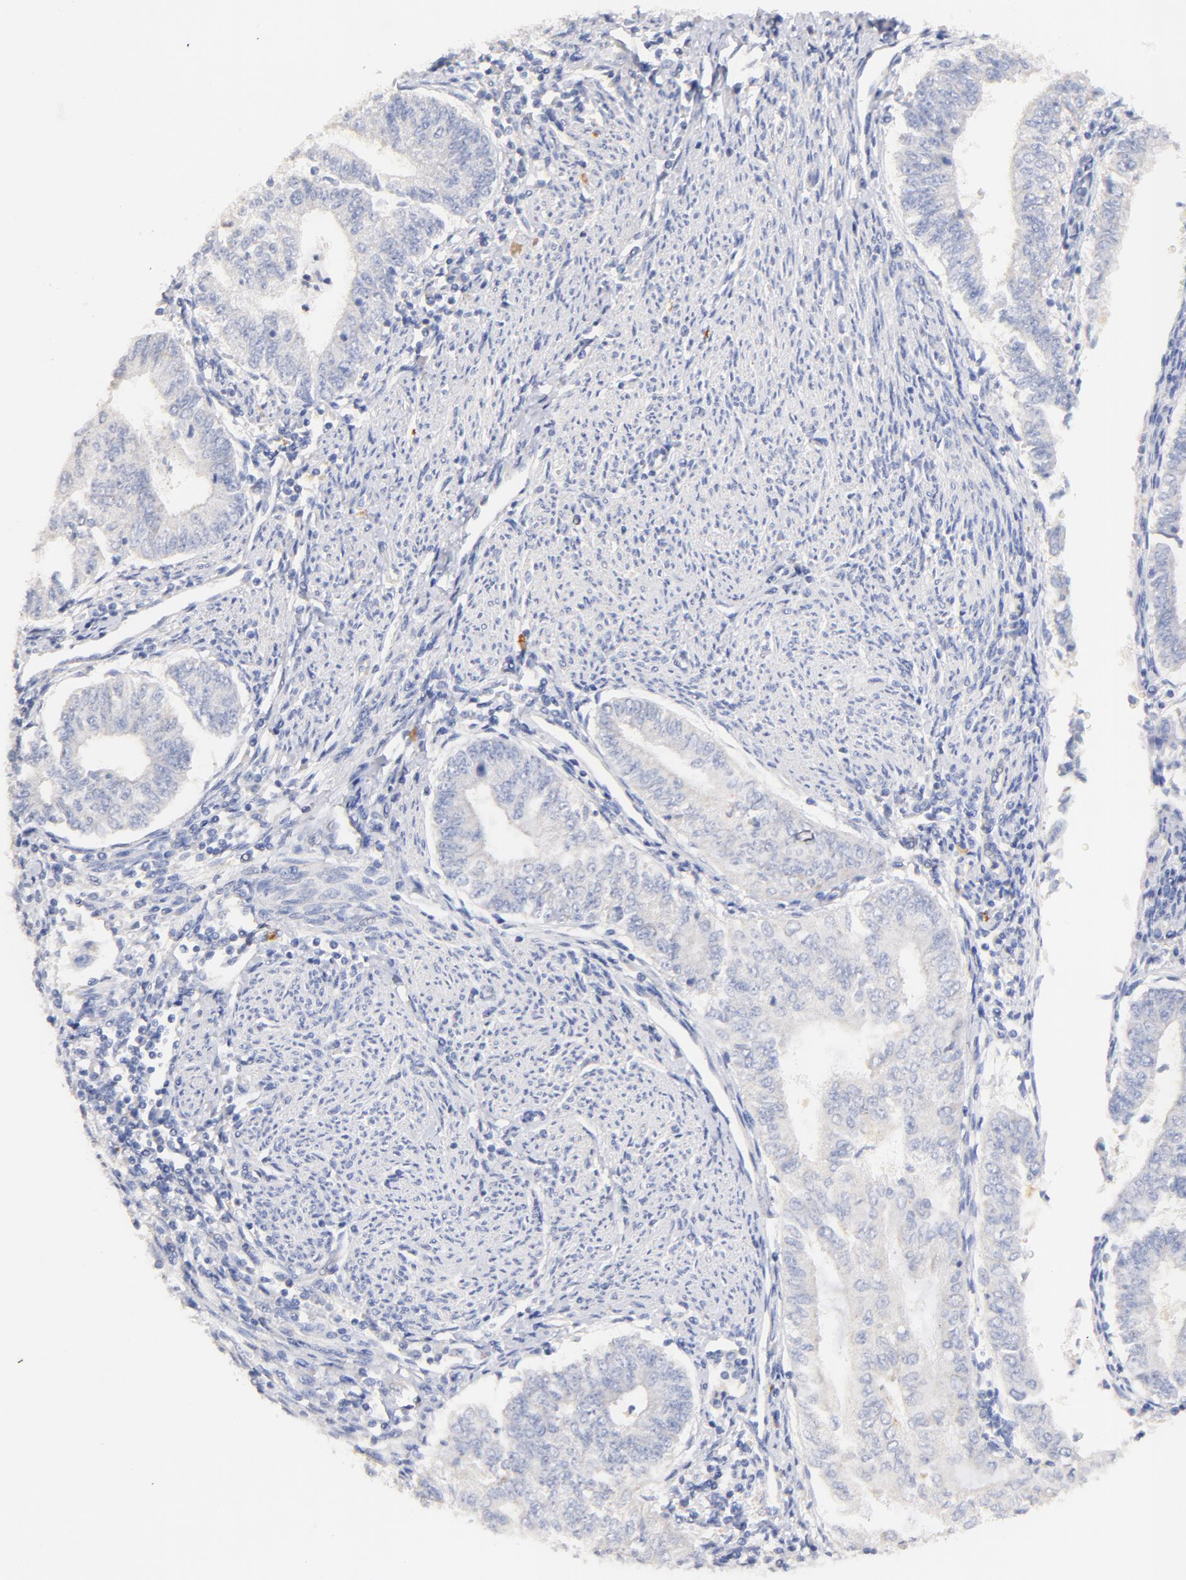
{"staining": {"intensity": "weak", "quantity": "<25%", "location": "cytoplasmic/membranous"}, "tissue": "endometrial cancer", "cell_type": "Tumor cells", "image_type": "cancer", "snomed": [{"axis": "morphology", "description": "Adenocarcinoma, NOS"}, {"axis": "topography", "description": "Endometrium"}], "caption": "Immunohistochemistry image of neoplastic tissue: human endometrial cancer stained with DAB (3,3'-diaminobenzidine) demonstrates no significant protein expression in tumor cells.", "gene": "HS3ST1", "patient": {"sex": "female", "age": 66}}